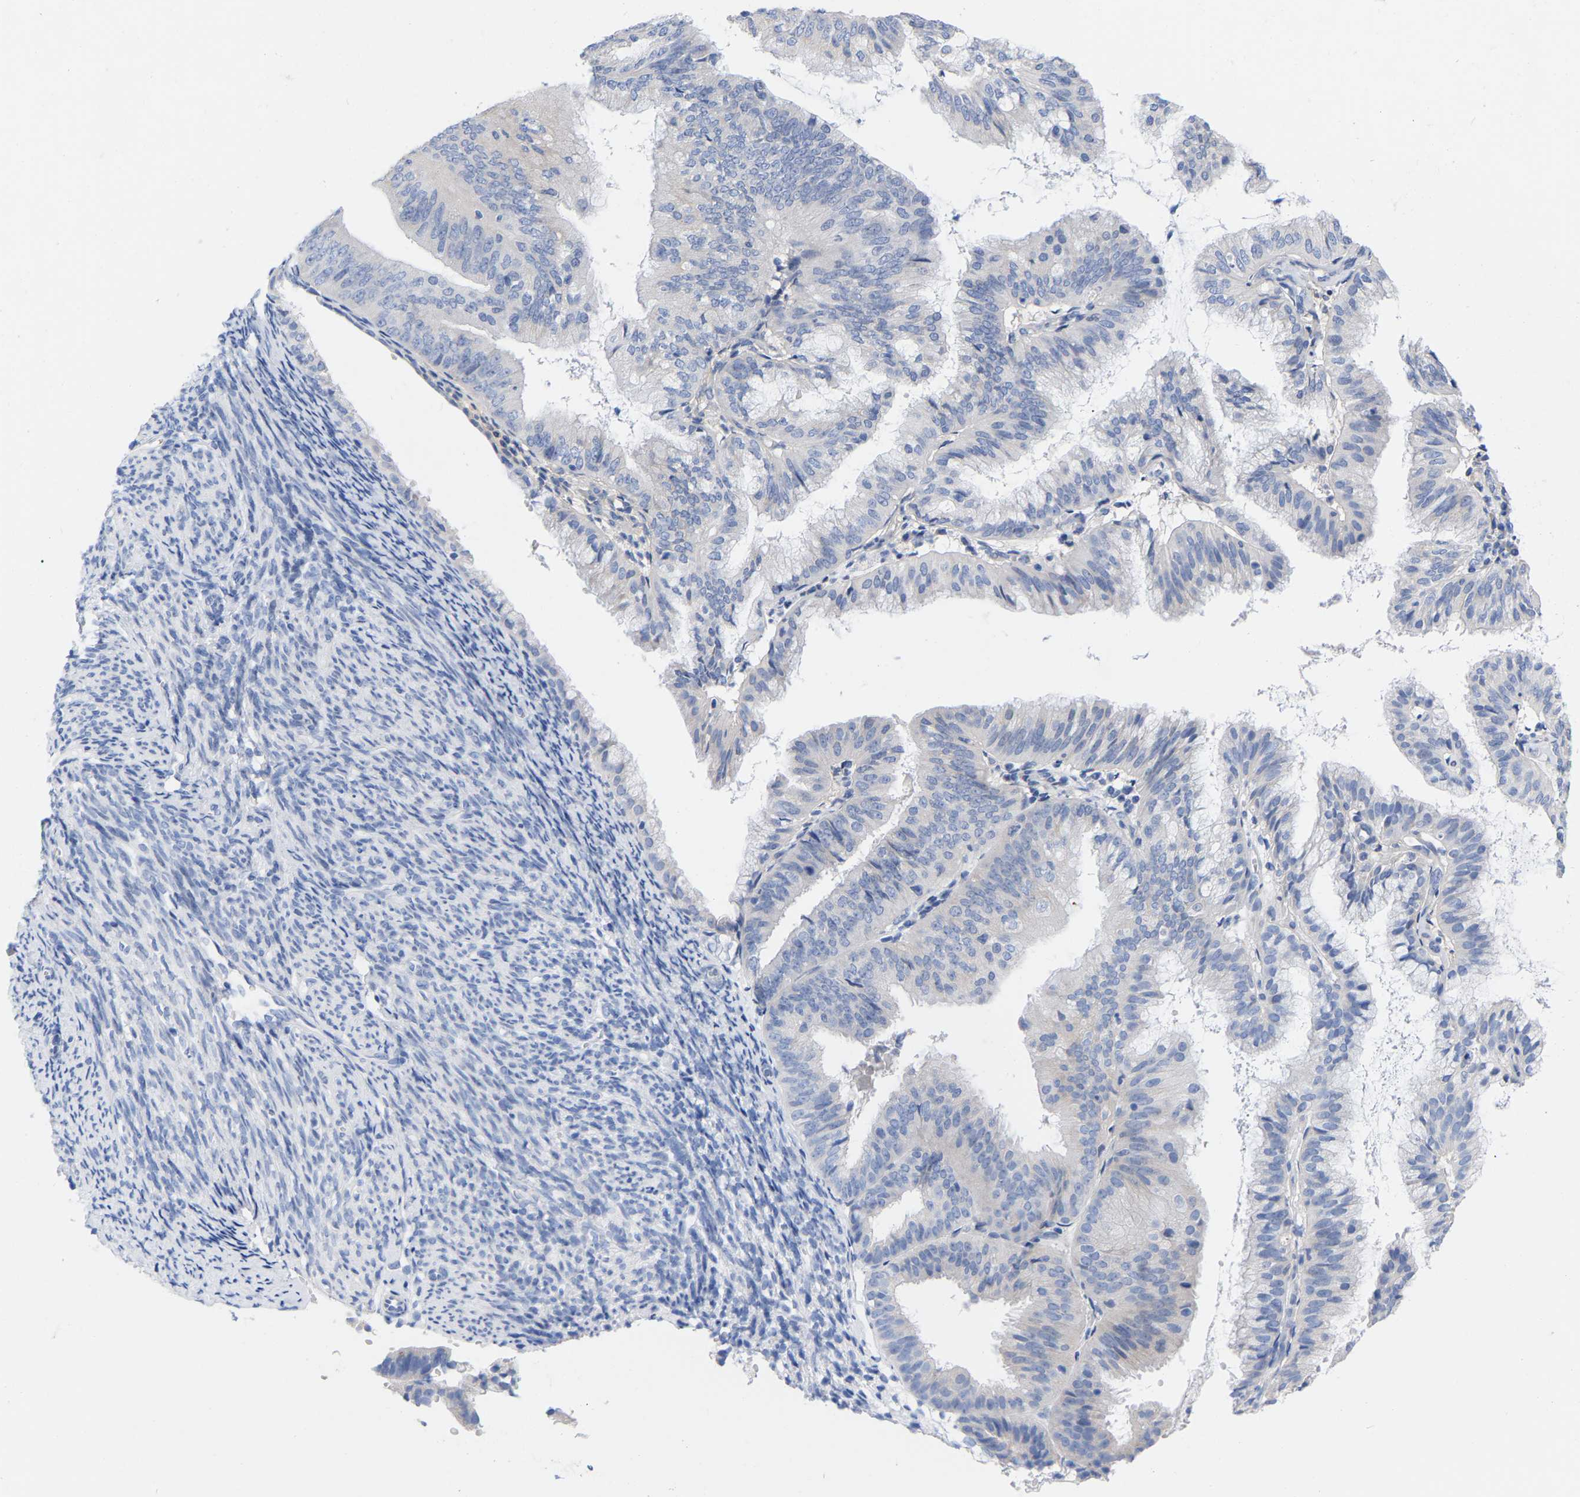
{"staining": {"intensity": "negative", "quantity": "none", "location": "none"}, "tissue": "endometrial cancer", "cell_type": "Tumor cells", "image_type": "cancer", "snomed": [{"axis": "morphology", "description": "Adenocarcinoma, NOS"}, {"axis": "topography", "description": "Endometrium"}], "caption": "Tumor cells show no significant staining in adenocarcinoma (endometrial).", "gene": "HAPLN1", "patient": {"sex": "female", "age": 63}}